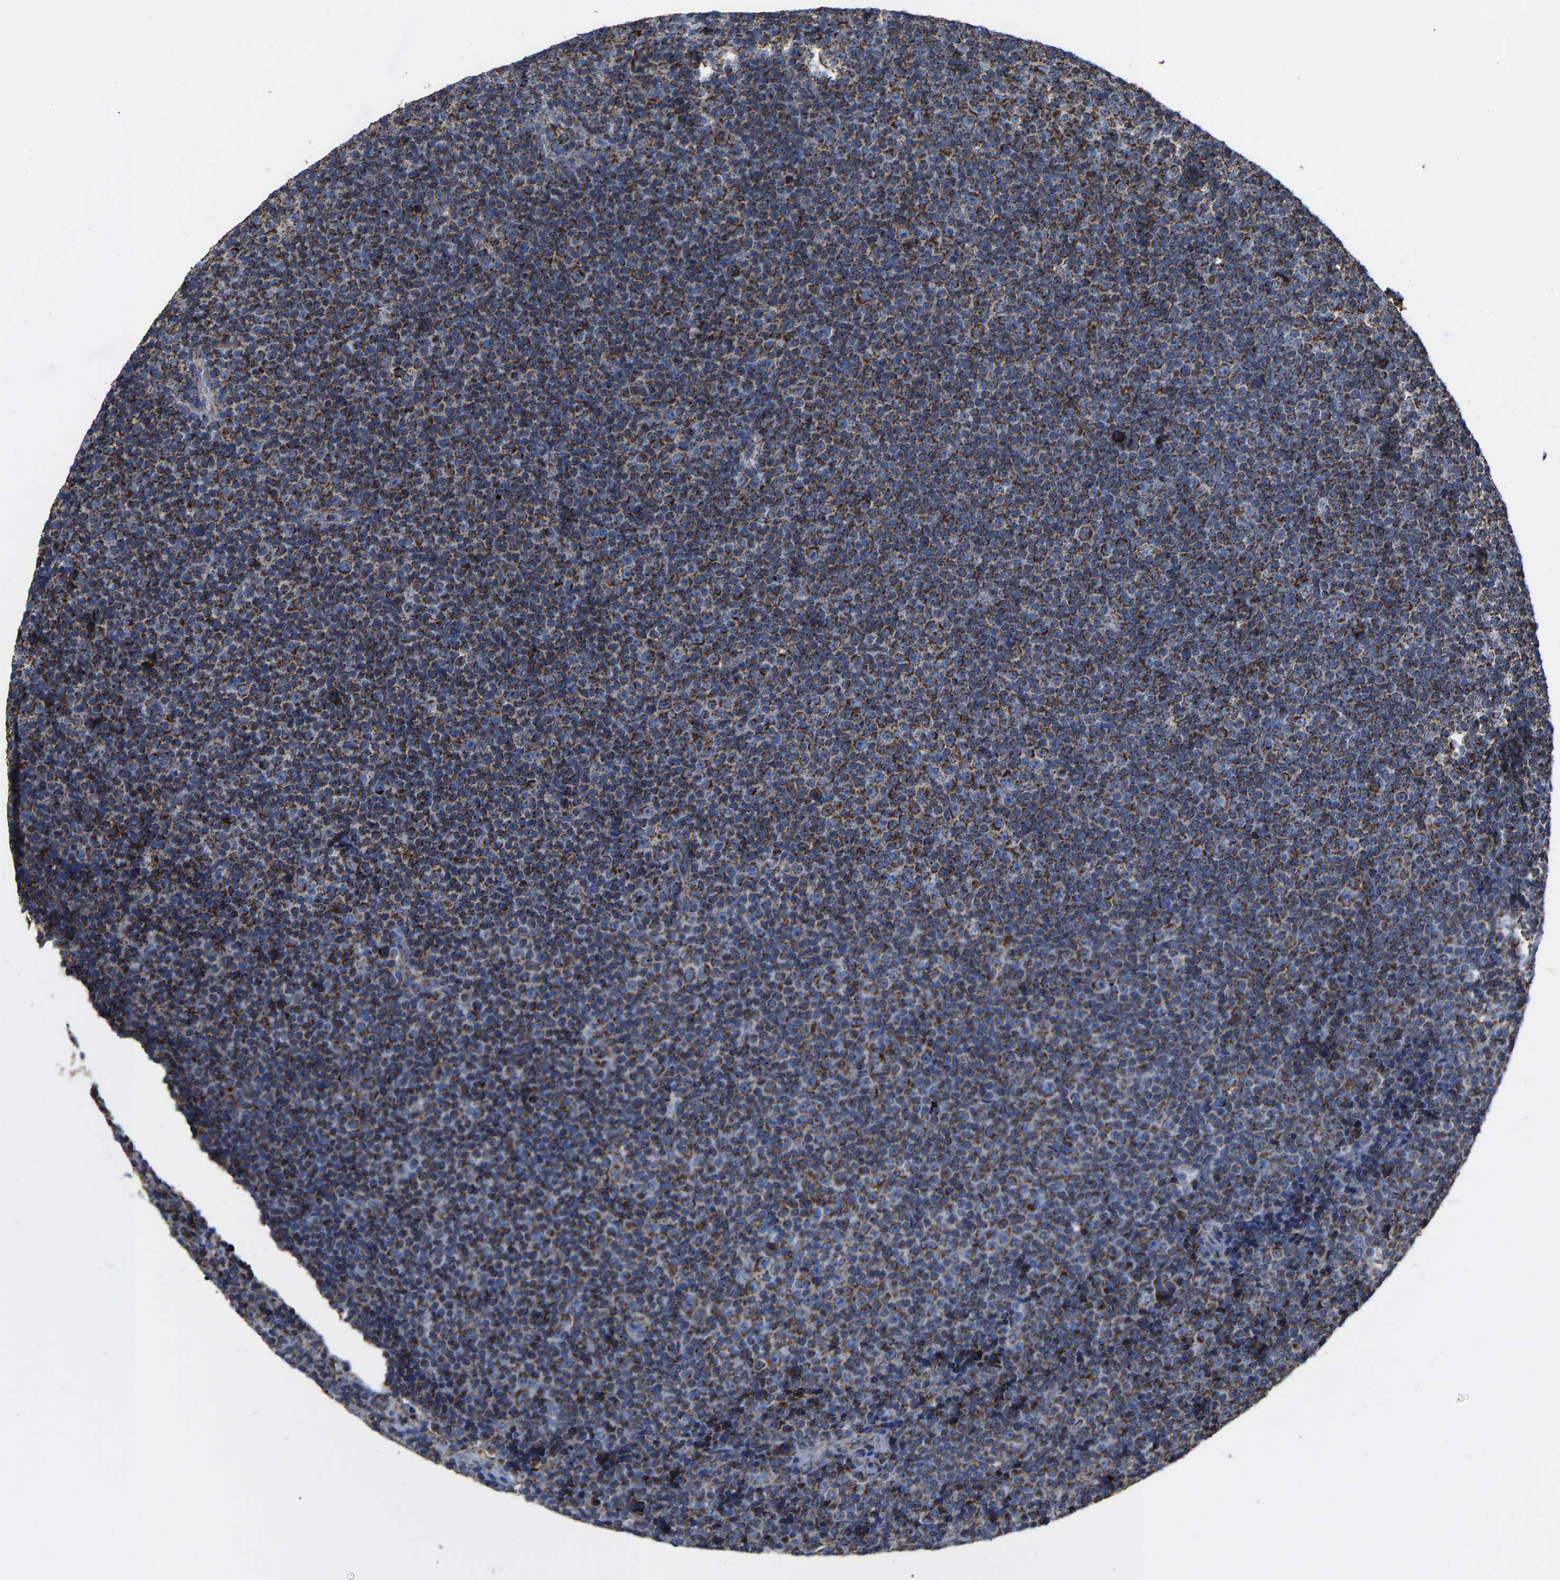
{"staining": {"intensity": "strong", "quantity": ">75%", "location": "cytoplasmic/membranous"}, "tissue": "lymphoma", "cell_type": "Tumor cells", "image_type": "cancer", "snomed": [{"axis": "morphology", "description": "Malignant lymphoma, non-Hodgkin's type, Low grade"}, {"axis": "topography", "description": "Lymph node"}], "caption": "Immunohistochemistry staining of malignant lymphoma, non-Hodgkin's type (low-grade), which reveals high levels of strong cytoplasmic/membranous expression in about >75% of tumor cells indicating strong cytoplasmic/membranous protein expression. The staining was performed using DAB (3,3'-diaminobenzidine) (brown) for protein detection and nuclei were counterstained in hematoxylin (blue).", "gene": "NDUFV3", "patient": {"sex": "female", "age": 67}}